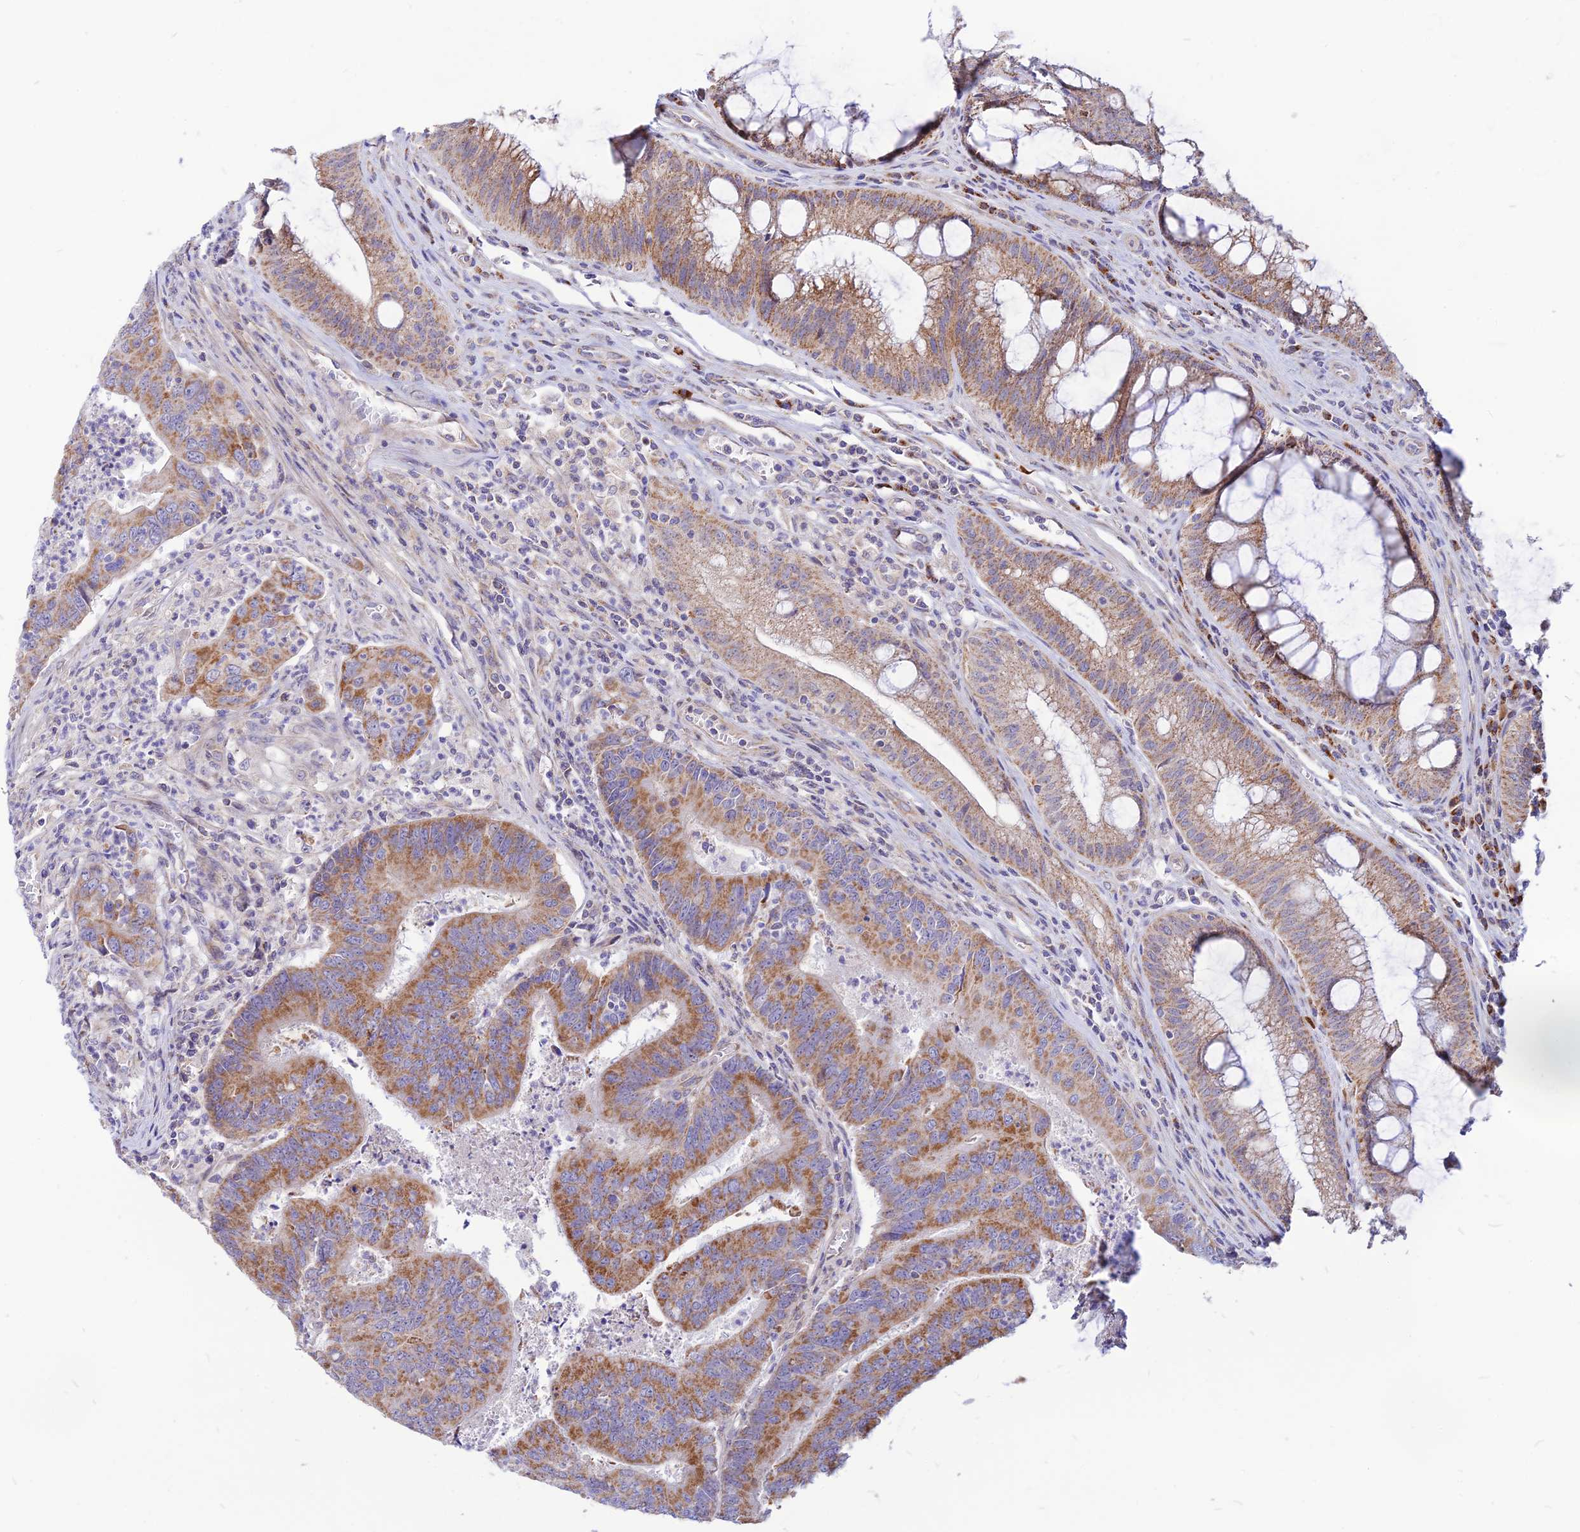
{"staining": {"intensity": "moderate", "quantity": ">75%", "location": "cytoplasmic/membranous"}, "tissue": "colorectal cancer", "cell_type": "Tumor cells", "image_type": "cancer", "snomed": [{"axis": "morphology", "description": "Adenocarcinoma, NOS"}, {"axis": "topography", "description": "Colon"}], "caption": "A photomicrograph of colorectal cancer stained for a protein displays moderate cytoplasmic/membranous brown staining in tumor cells. (Stains: DAB in brown, nuclei in blue, Microscopy: brightfield microscopy at high magnification).", "gene": "ECI1", "patient": {"sex": "female", "age": 67}}